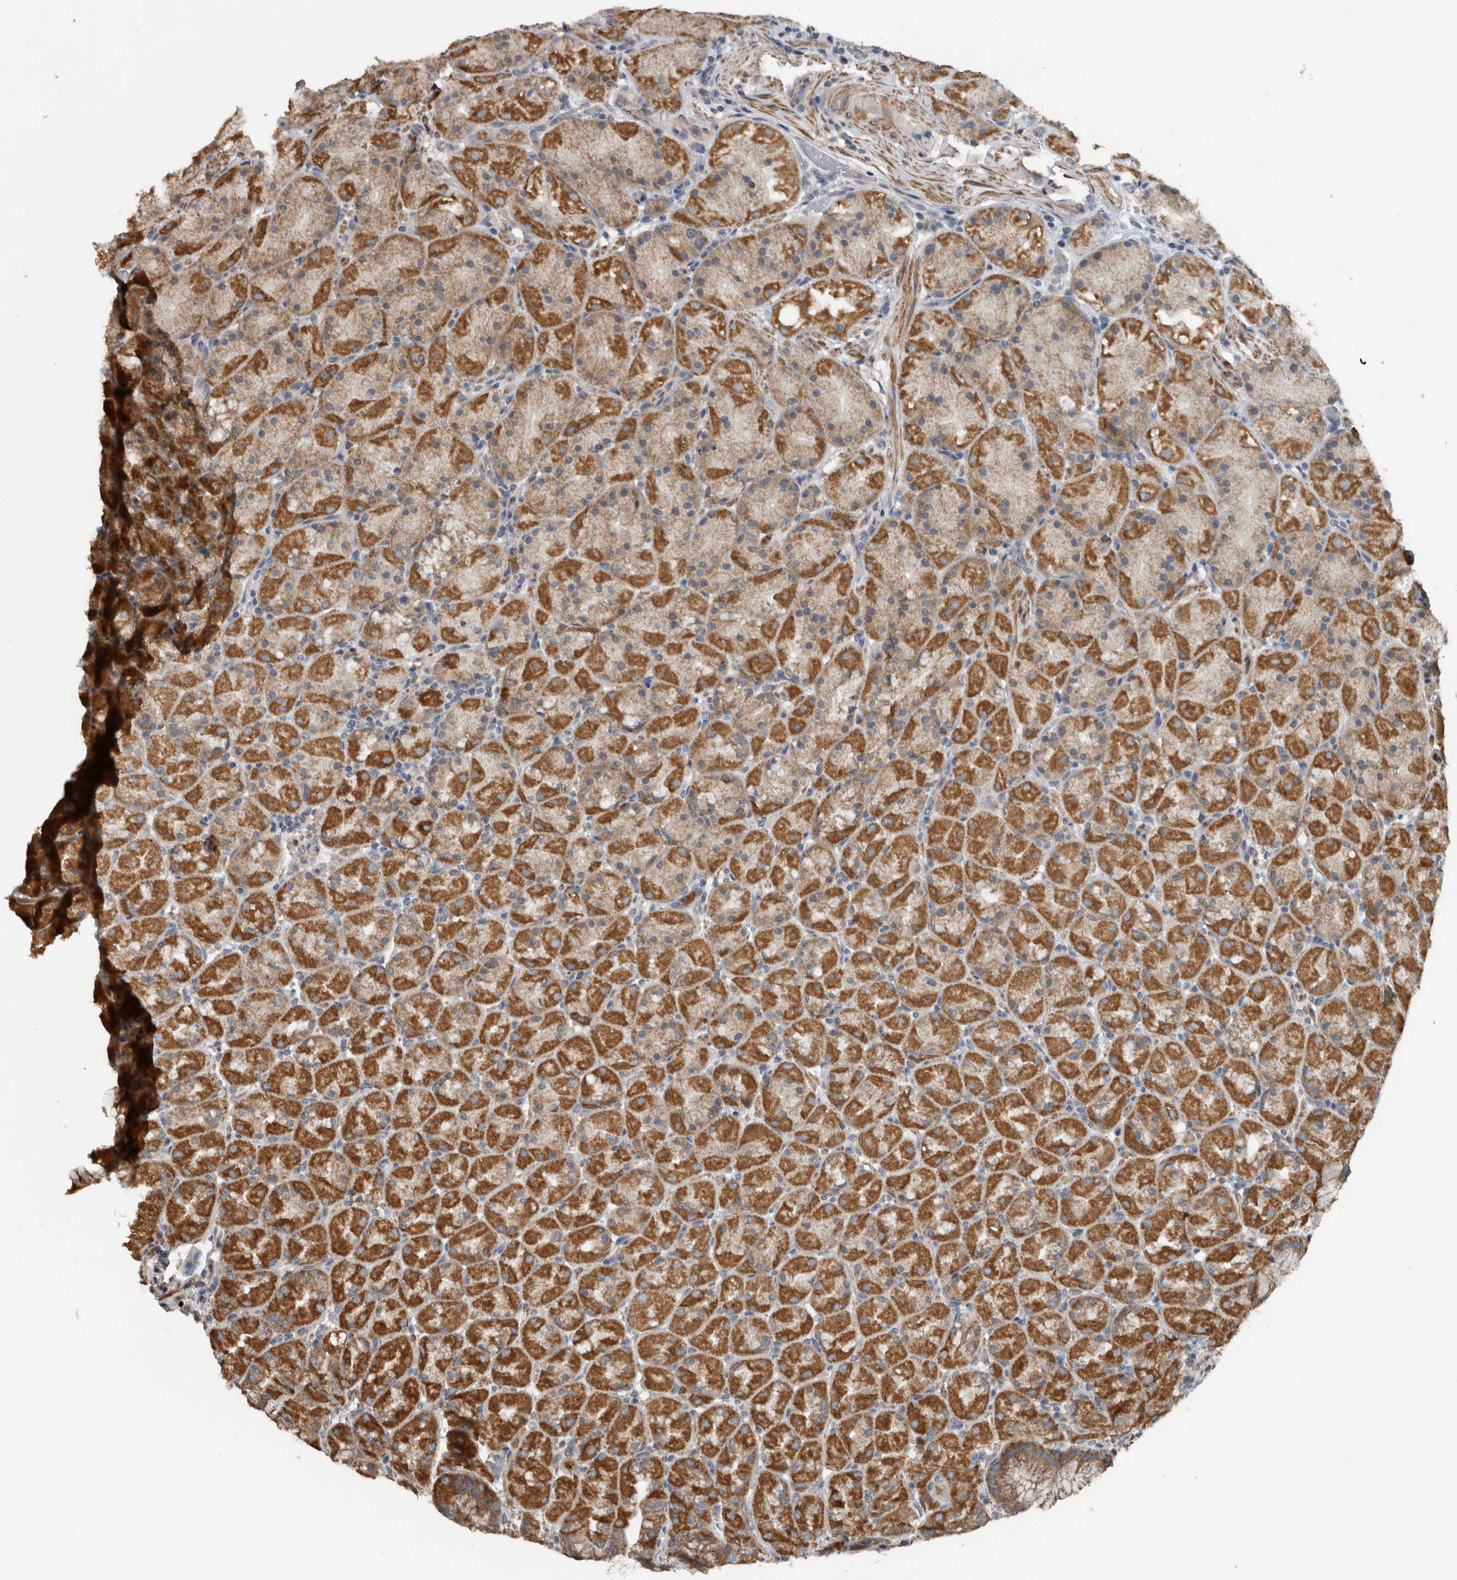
{"staining": {"intensity": "strong", "quantity": "25%-75%", "location": "cytoplasmic/membranous"}, "tissue": "stomach", "cell_type": "Glandular cells", "image_type": "normal", "snomed": [{"axis": "morphology", "description": "Normal tissue, NOS"}, {"axis": "topography", "description": "Stomach, upper"}, {"axis": "topography", "description": "Stomach"}], "caption": "A brown stain shows strong cytoplasmic/membranous expression of a protein in glandular cells of benign stomach.", "gene": "ARMC1", "patient": {"sex": "male", "age": 48}}